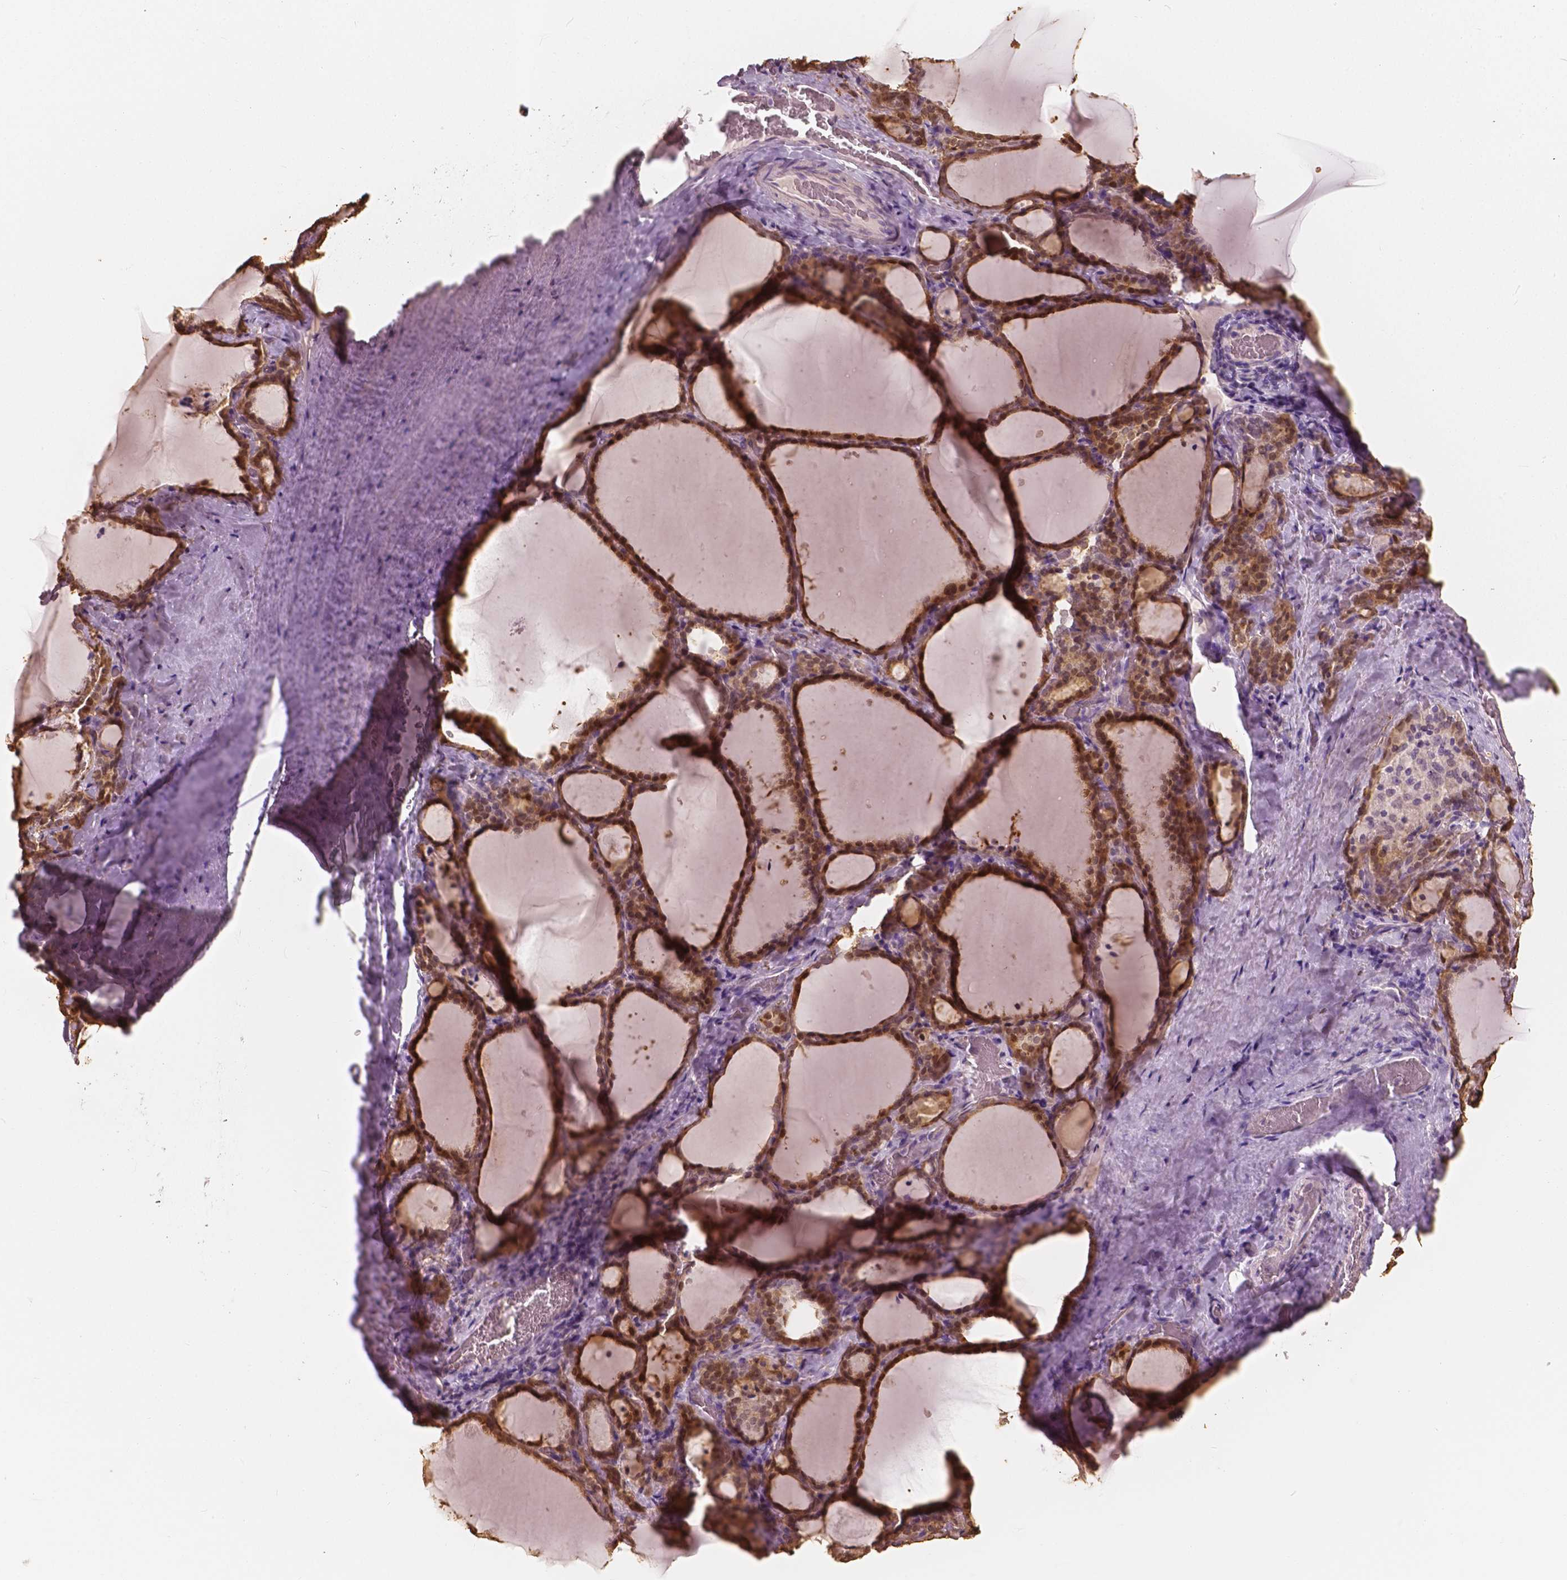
{"staining": {"intensity": "strong", "quantity": ">75%", "location": "cytoplasmic/membranous,nuclear"}, "tissue": "thyroid gland", "cell_type": "Glandular cells", "image_type": "normal", "snomed": [{"axis": "morphology", "description": "Normal tissue, NOS"}, {"axis": "topography", "description": "Thyroid gland"}], "caption": "Immunohistochemistry photomicrograph of unremarkable human thyroid gland stained for a protein (brown), which displays high levels of strong cytoplasmic/membranous,nuclear positivity in about >75% of glandular cells.", "gene": "SAT2", "patient": {"sex": "female", "age": 22}}